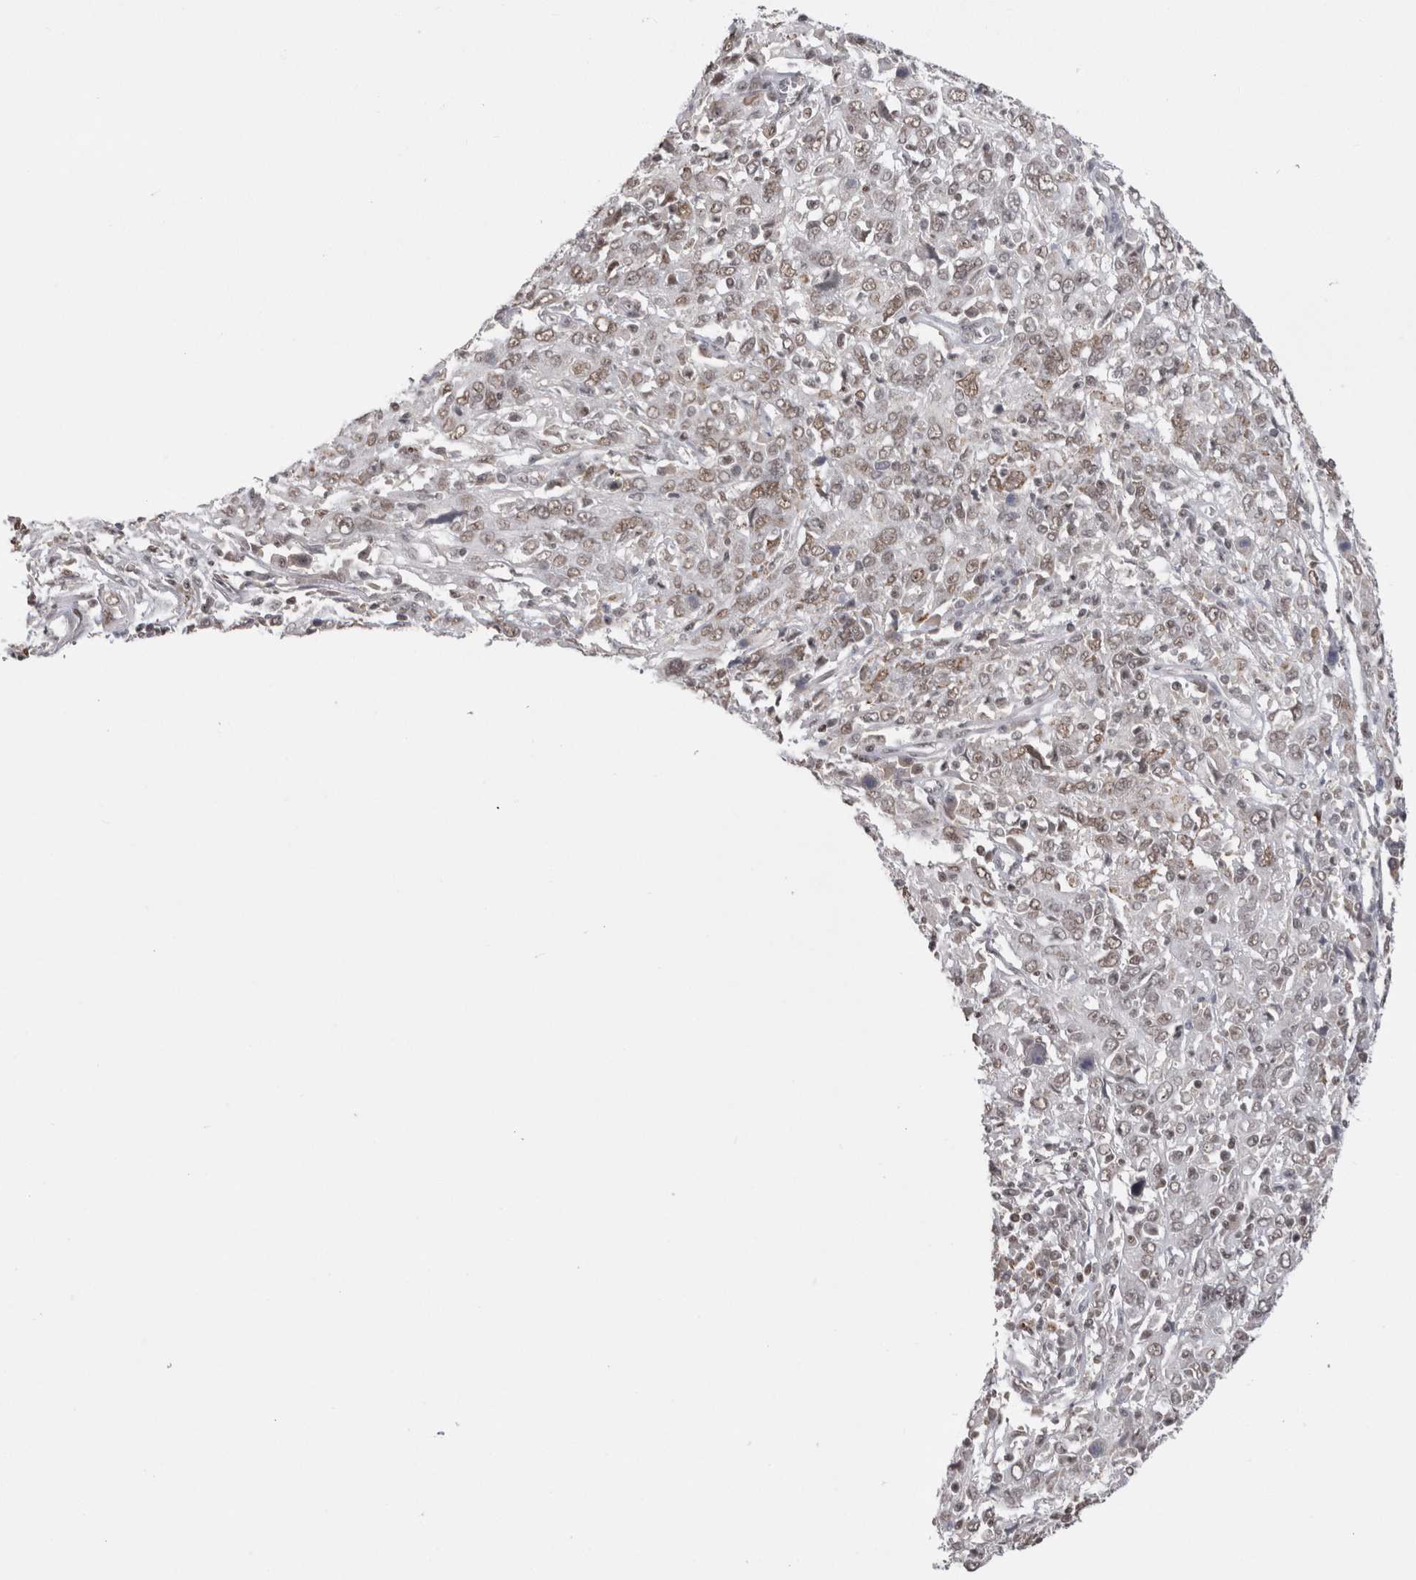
{"staining": {"intensity": "weak", "quantity": "25%-75%", "location": "nuclear"}, "tissue": "cervical cancer", "cell_type": "Tumor cells", "image_type": "cancer", "snomed": [{"axis": "morphology", "description": "Squamous cell carcinoma, NOS"}, {"axis": "topography", "description": "Cervix"}], "caption": "A micrograph showing weak nuclear expression in about 25%-75% of tumor cells in squamous cell carcinoma (cervical), as visualized by brown immunohistochemical staining.", "gene": "DAXX", "patient": {"sex": "female", "age": 46}}